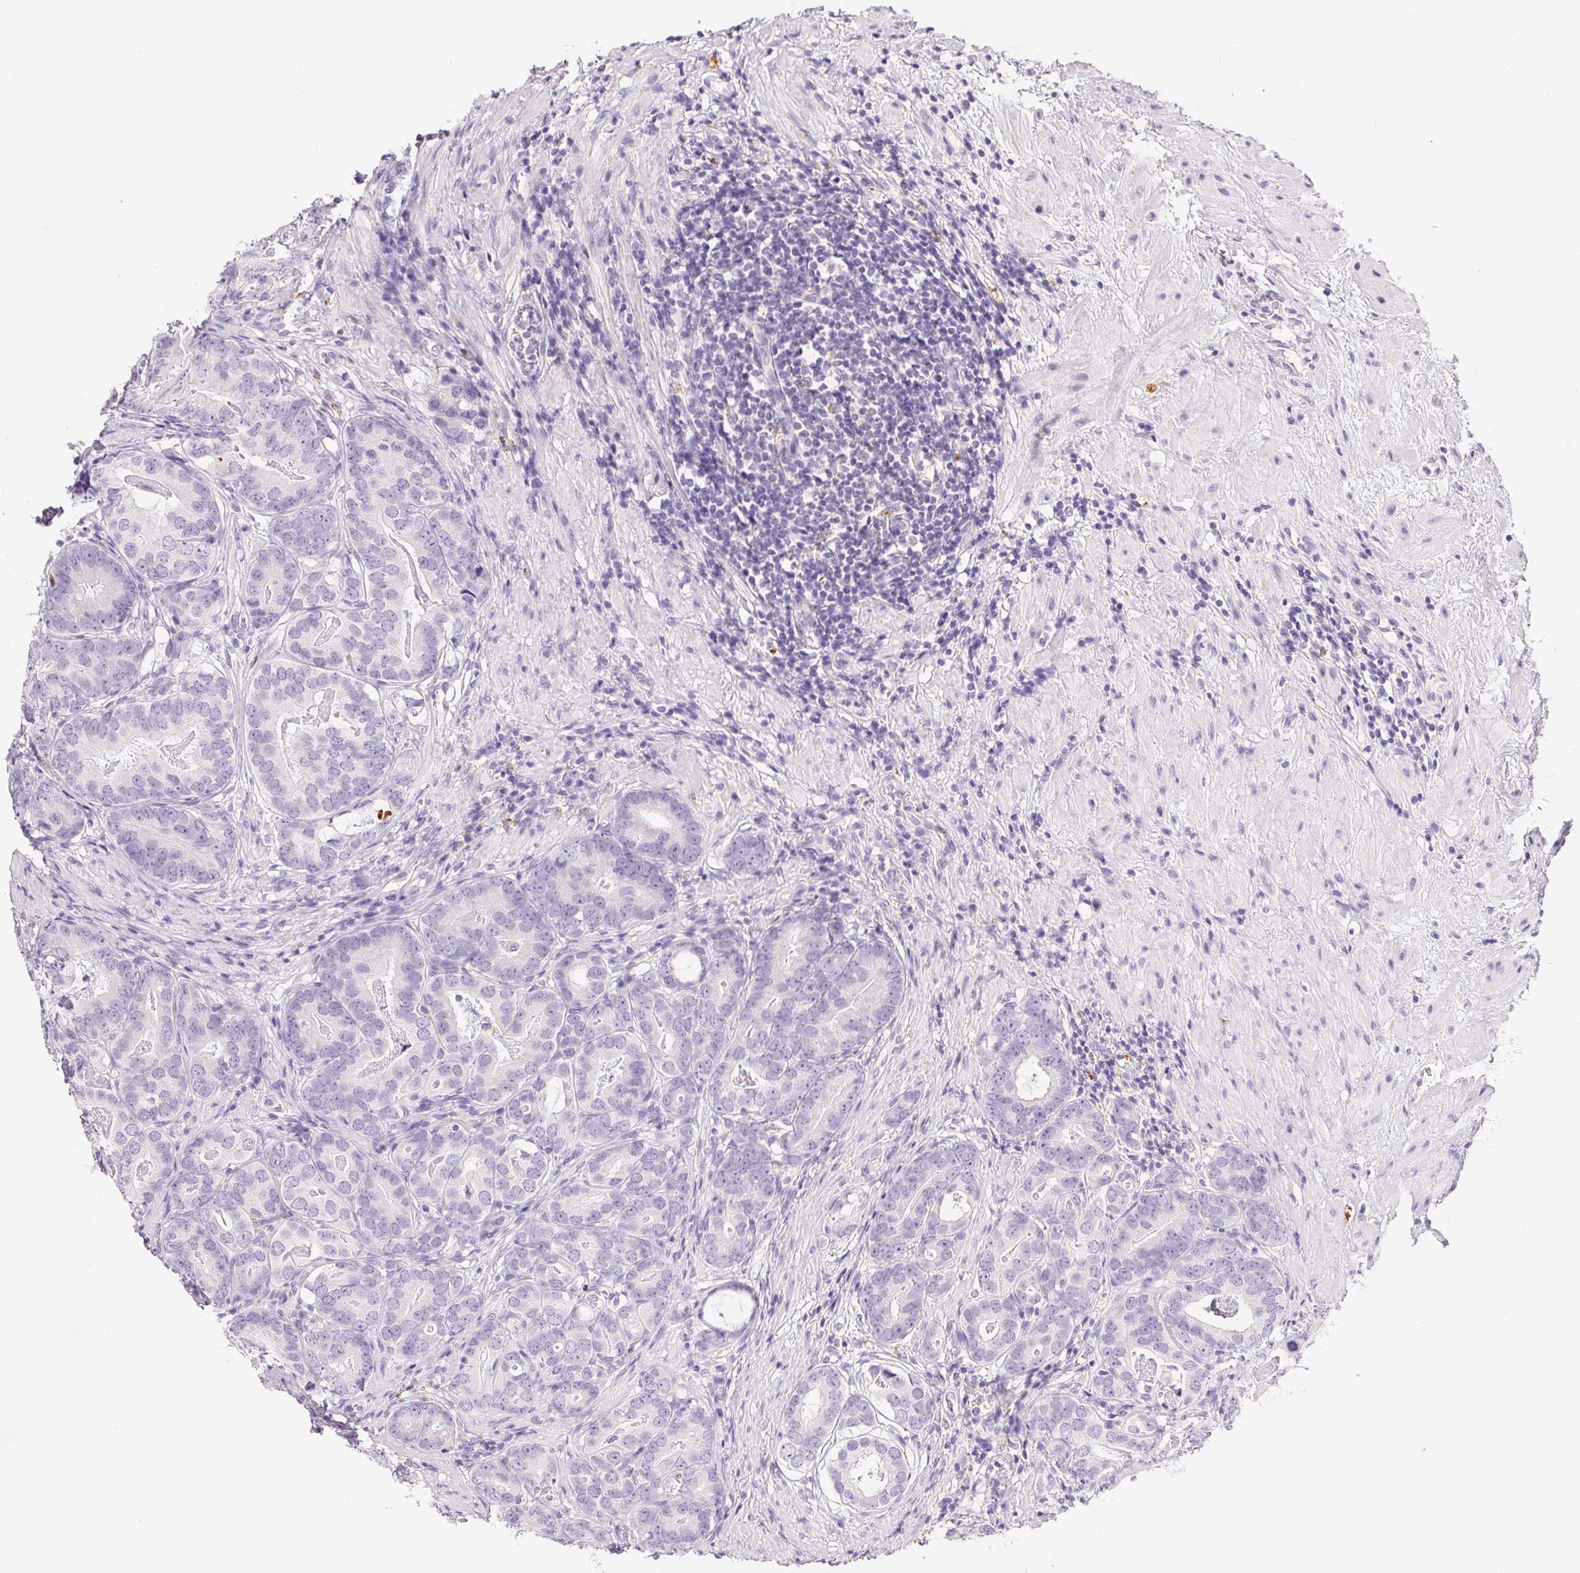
{"staining": {"intensity": "negative", "quantity": "none", "location": "none"}, "tissue": "prostate cancer", "cell_type": "Tumor cells", "image_type": "cancer", "snomed": [{"axis": "morphology", "description": "Adenocarcinoma, Low grade"}, {"axis": "topography", "description": "Prostate and seminal vesicle, NOS"}], "caption": "Tumor cells are negative for brown protein staining in prostate cancer (low-grade adenocarcinoma).", "gene": "PNLIPRP3", "patient": {"sex": "male", "age": 71}}